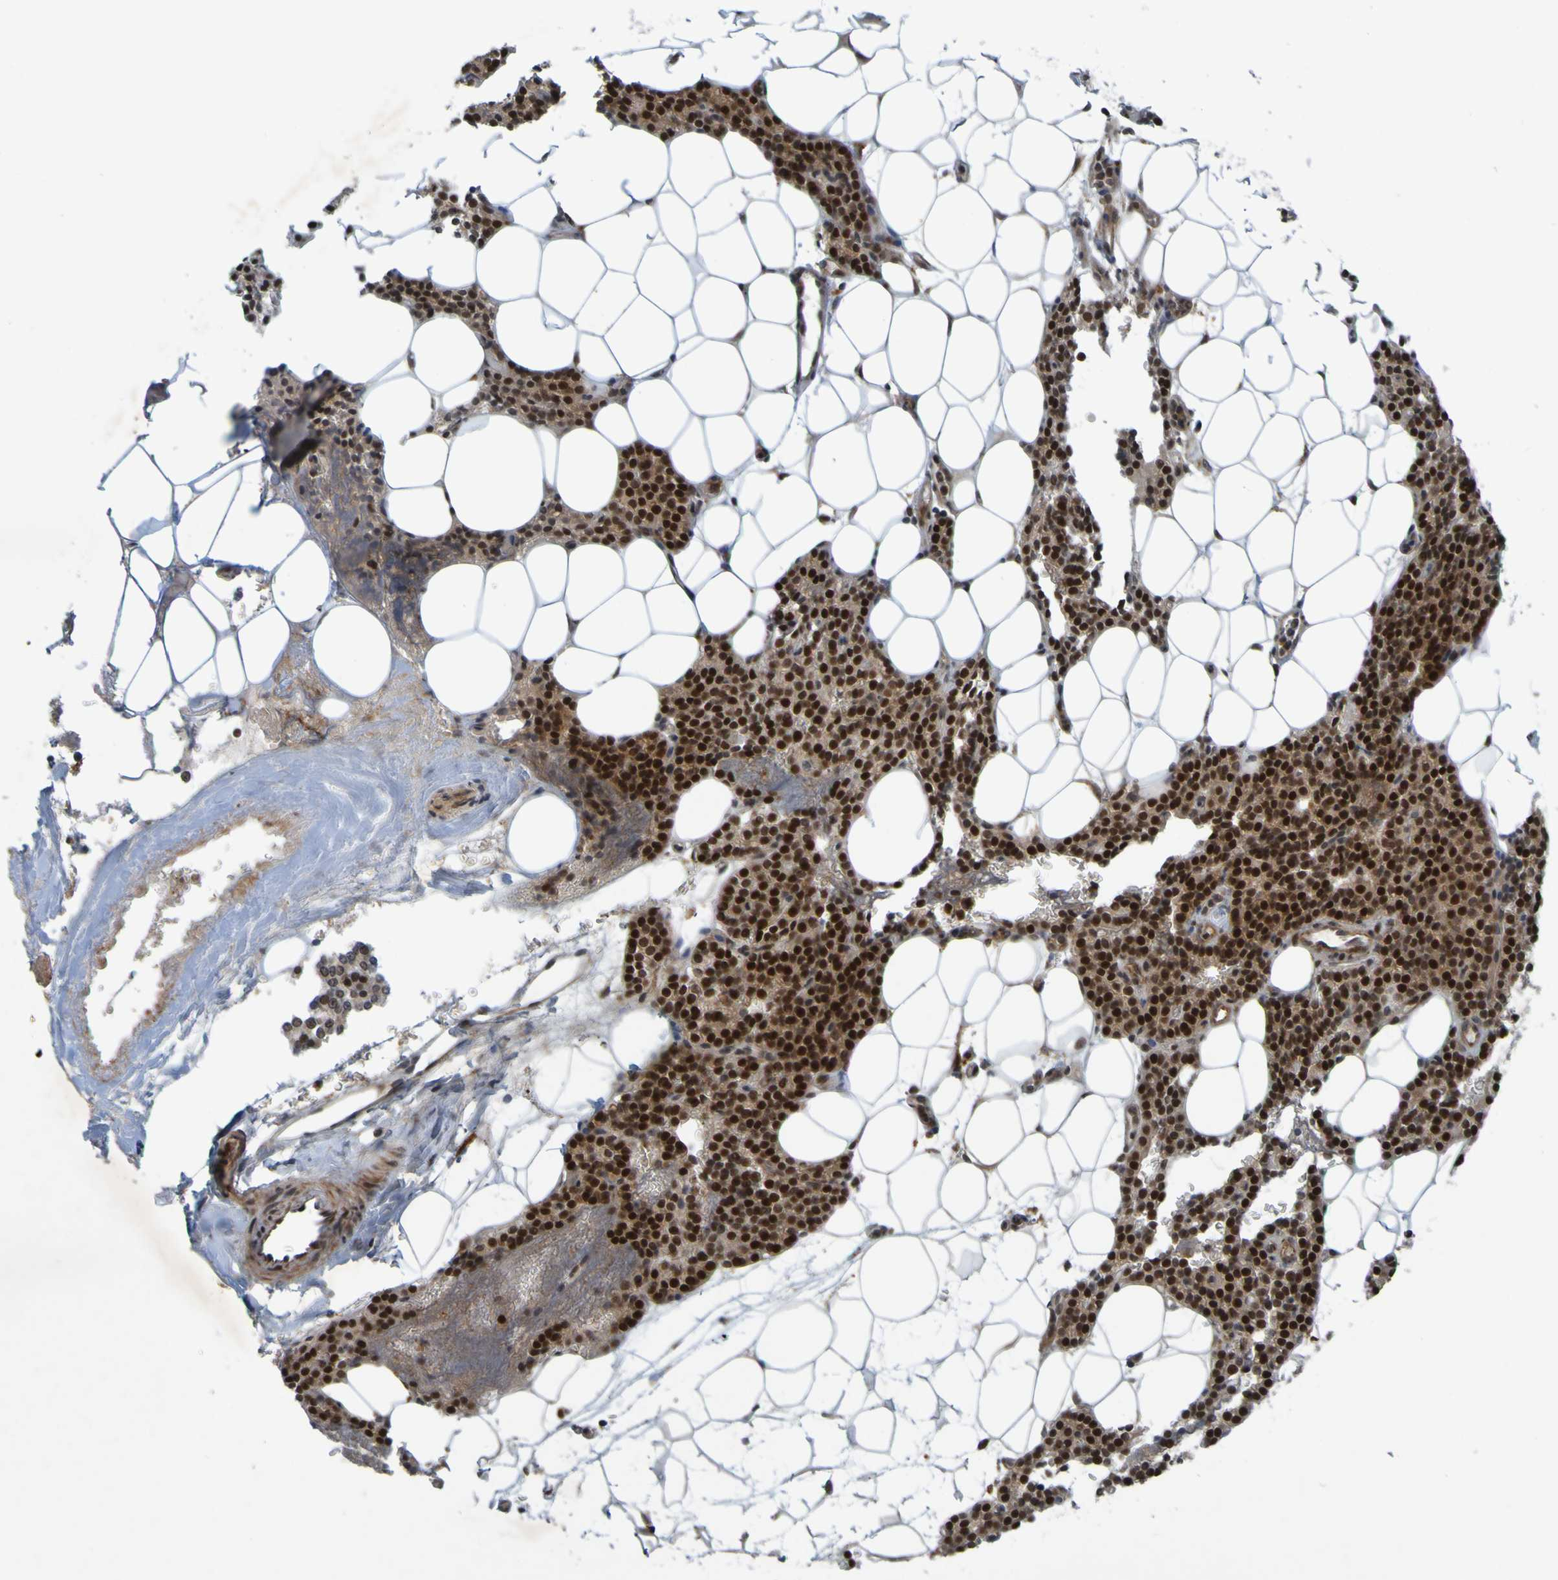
{"staining": {"intensity": "strong", "quantity": ">75%", "location": "cytoplasmic/membranous,nuclear"}, "tissue": "parathyroid gland", "cell_type": "Glandular cells", "image_type": "normal", "snomed": [{"axis": "morphology", "description": "Normal tissue, NOS"}, {"axis": "morphology", "description": "Adenoma, NOS"}, {"axis": "topography", "description": "Parathyroid gland"}], "caption": "Glandular cells reveal strong cytoplasmic/membranous,nuclear expression in about >75% of cells in normal parathyroid gland.", "gene": "MCPH1", "patient": {"sex": "female", "age": 51}}